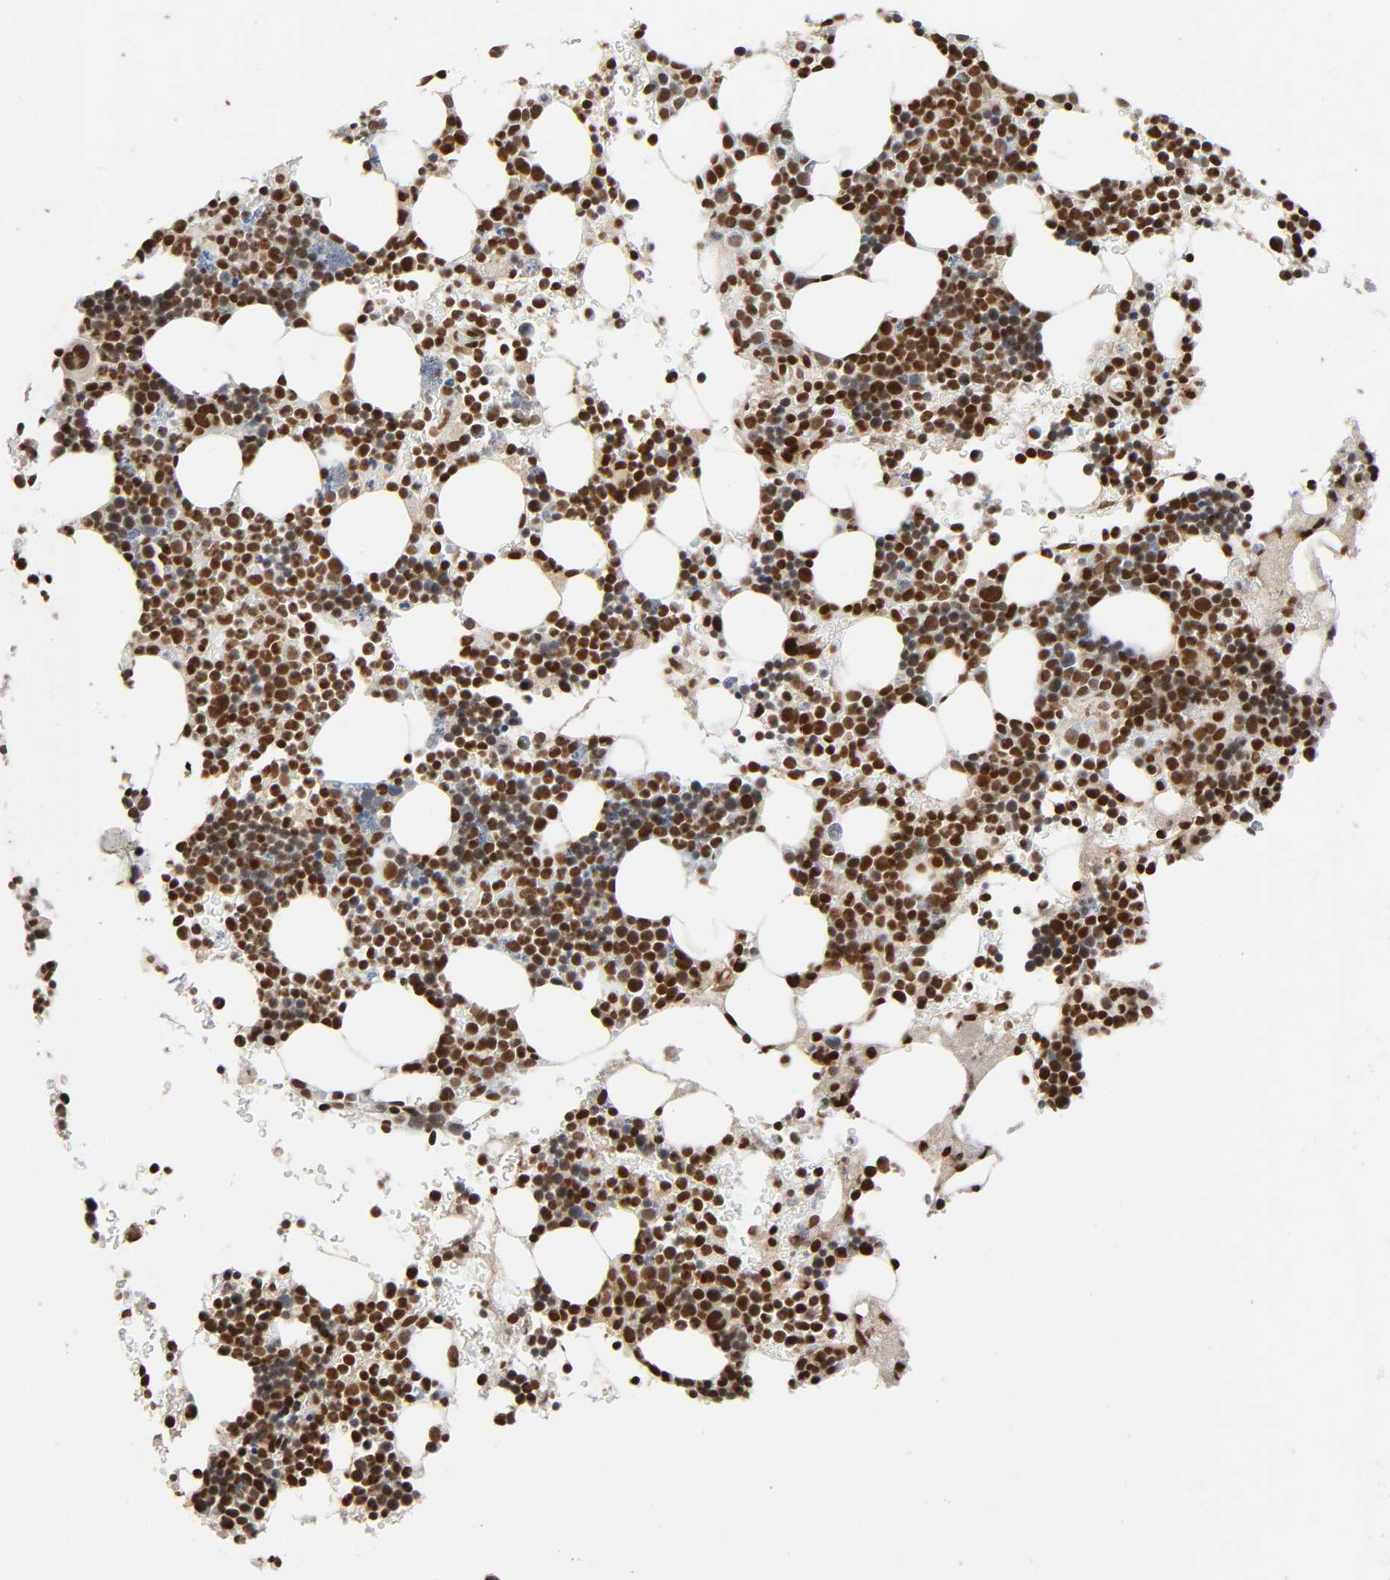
{"staining": {"intensity": "strong", "quantity": ">75%", "location": "nuclear"}, "tissue": "bone marrow", "cell_type": "Hematopoietic cells", "image_type": "normal", "snomed": [{"axis": "morphology", "description": "Normal tissue, NOS"}, {"axis": "topography", "description": "Bone marrow"}], "caption": "Immunohistochemistry (DAB (3,3'-diaminobenzidine)) staining of unremarkable human bone marrow displays strong nuclear protein expression in about >75% of hematopoietic cells. (IHC, brightfield microscopy, high magnification).", "gene": "ZNF384", "patient": {"sex": "male", "age": 17}}